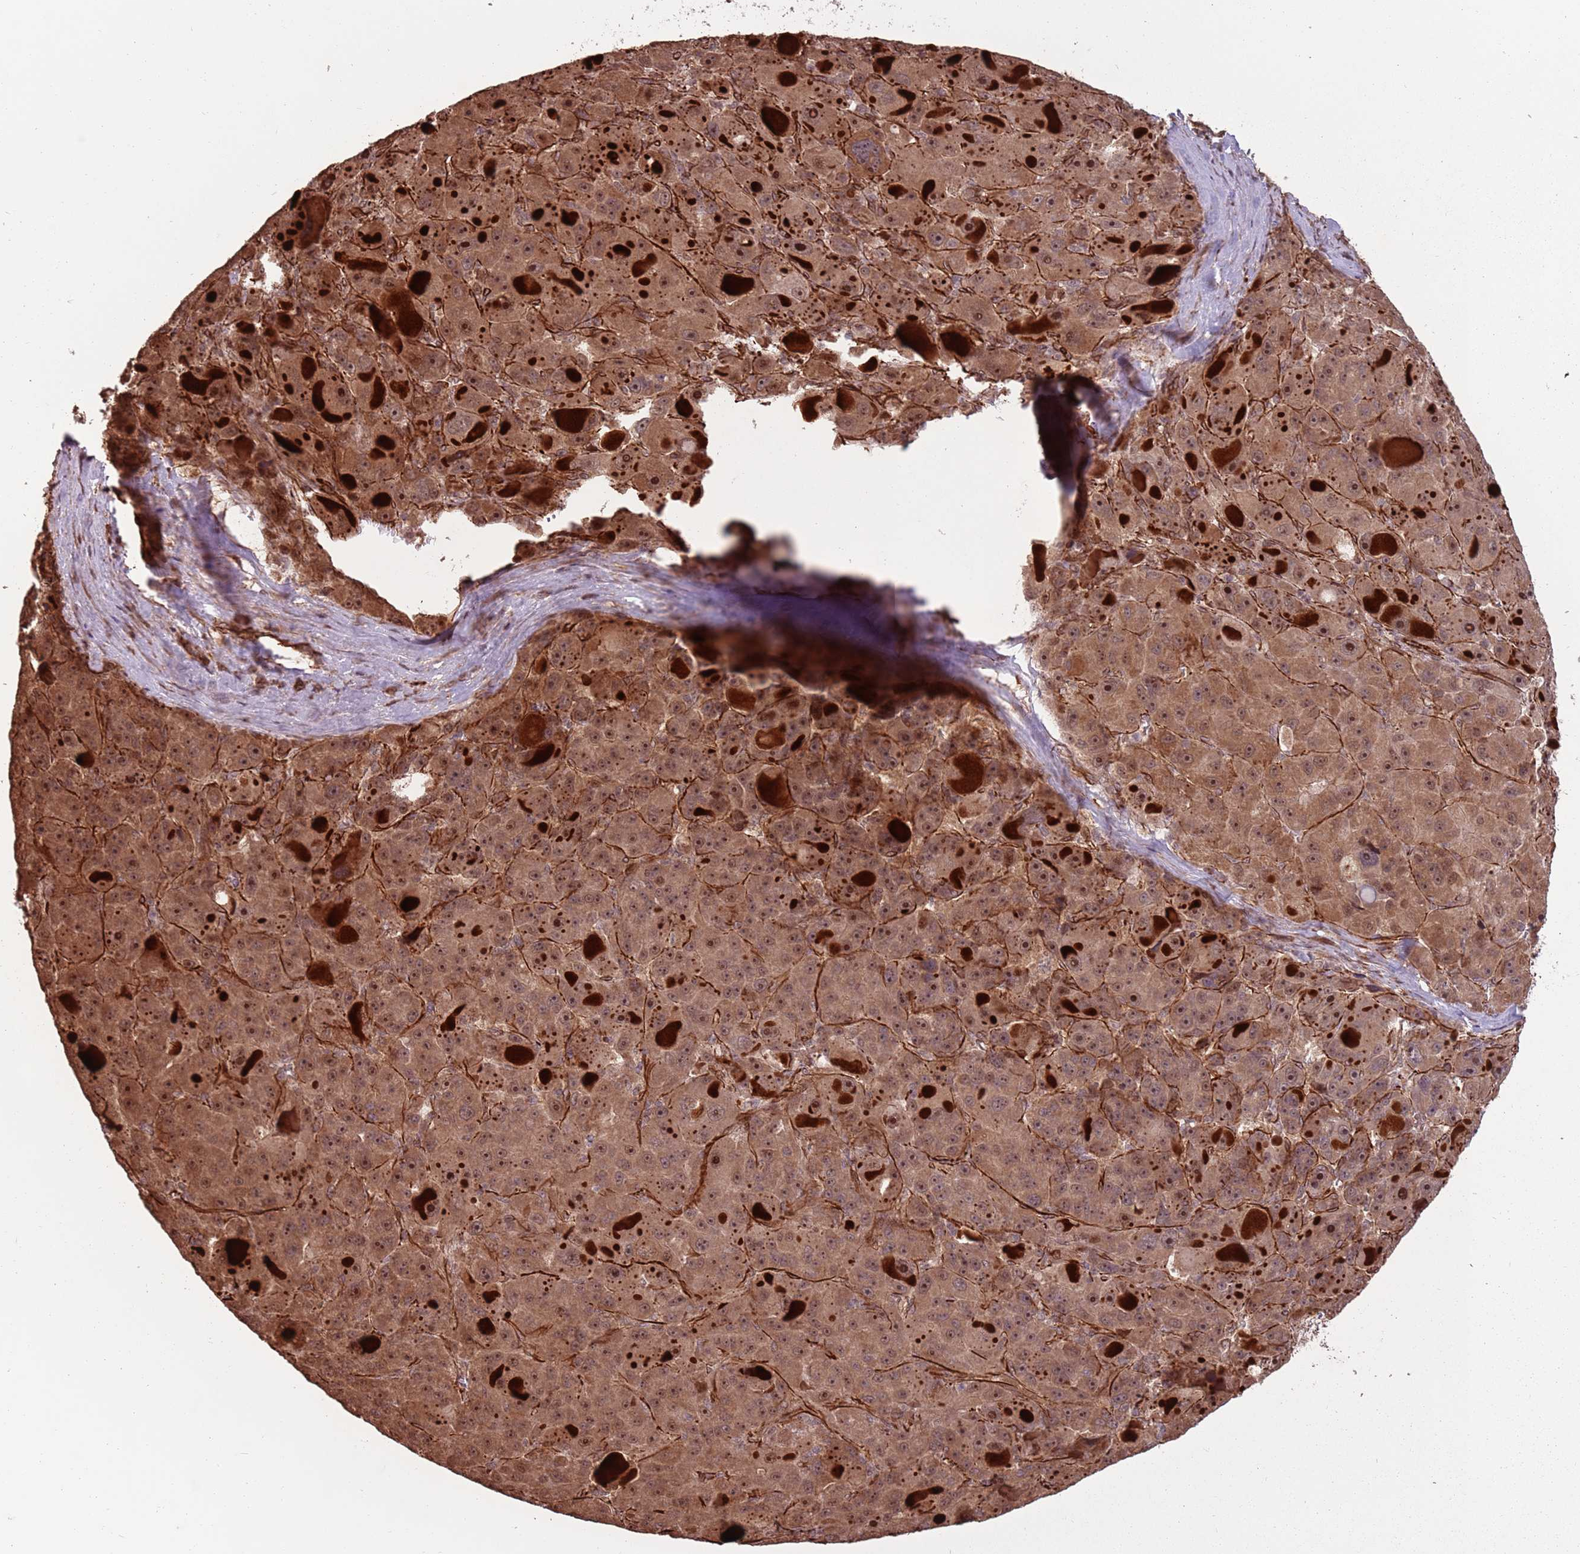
{"staining": {"intensity": "moderate", "quantity": ">75%", "location": "cytoplasmic/membranous,nuclear"}, "tissue": "liver cancer", "cell_type": "Tumor cells", "image_type": "cancer", "snomed": [{"axis": "morphology", "description": "Carcinoma, Hepatocellular, NOS"}, {"axis": "topography", "description": "Liver"}], "caption": "Moderate cytoplasmic/membranous and nuclear protein expression is identified in about >75% of tumor cells in liver hepatocellular carcinoma.", "gene": "ADAMTS3", "patient": {"sex": "male", "age": 76}}